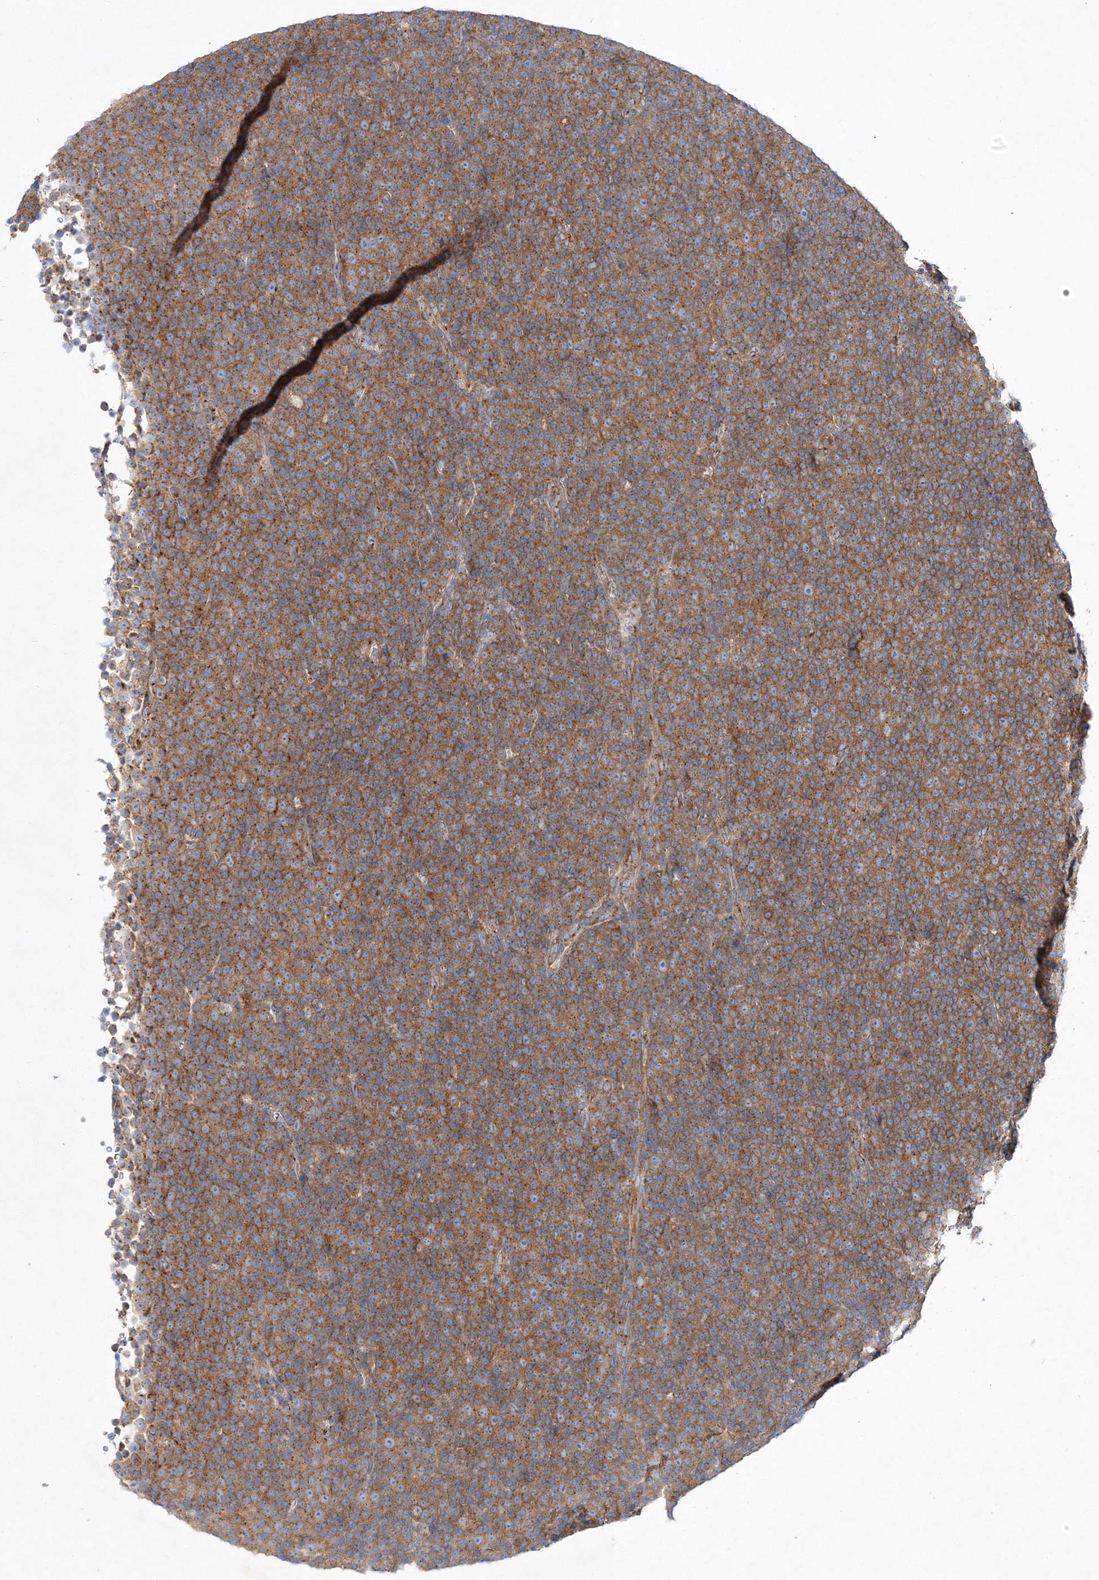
{"staining": {"intensity": "moderate", "quantity": ">75%", "location": "cytoplasmic/membranous"}, "tissue": "lymphoma", "cell_type": "Tumor cells", "image_type": "cancer", "snomed": [{"axis": "morphology", "description": "Malignant lymphoma, non-Hodgkin's type, Low grade"}, {"axis": "topography", "description": "Lymph node"}], "caption": "Malignant lymphoma, non-Hodgkin's type (low-grade) stained with immunohistochemistry (IHC) reveals moderate cytoplasmic/membranous staining in approximately >75% of tumor cells. (brown staining indicates protein expression, while blue staining denotes nuclei).", "gene": "SEC23IP", "patient": {"sex": "female", "age": 67}}